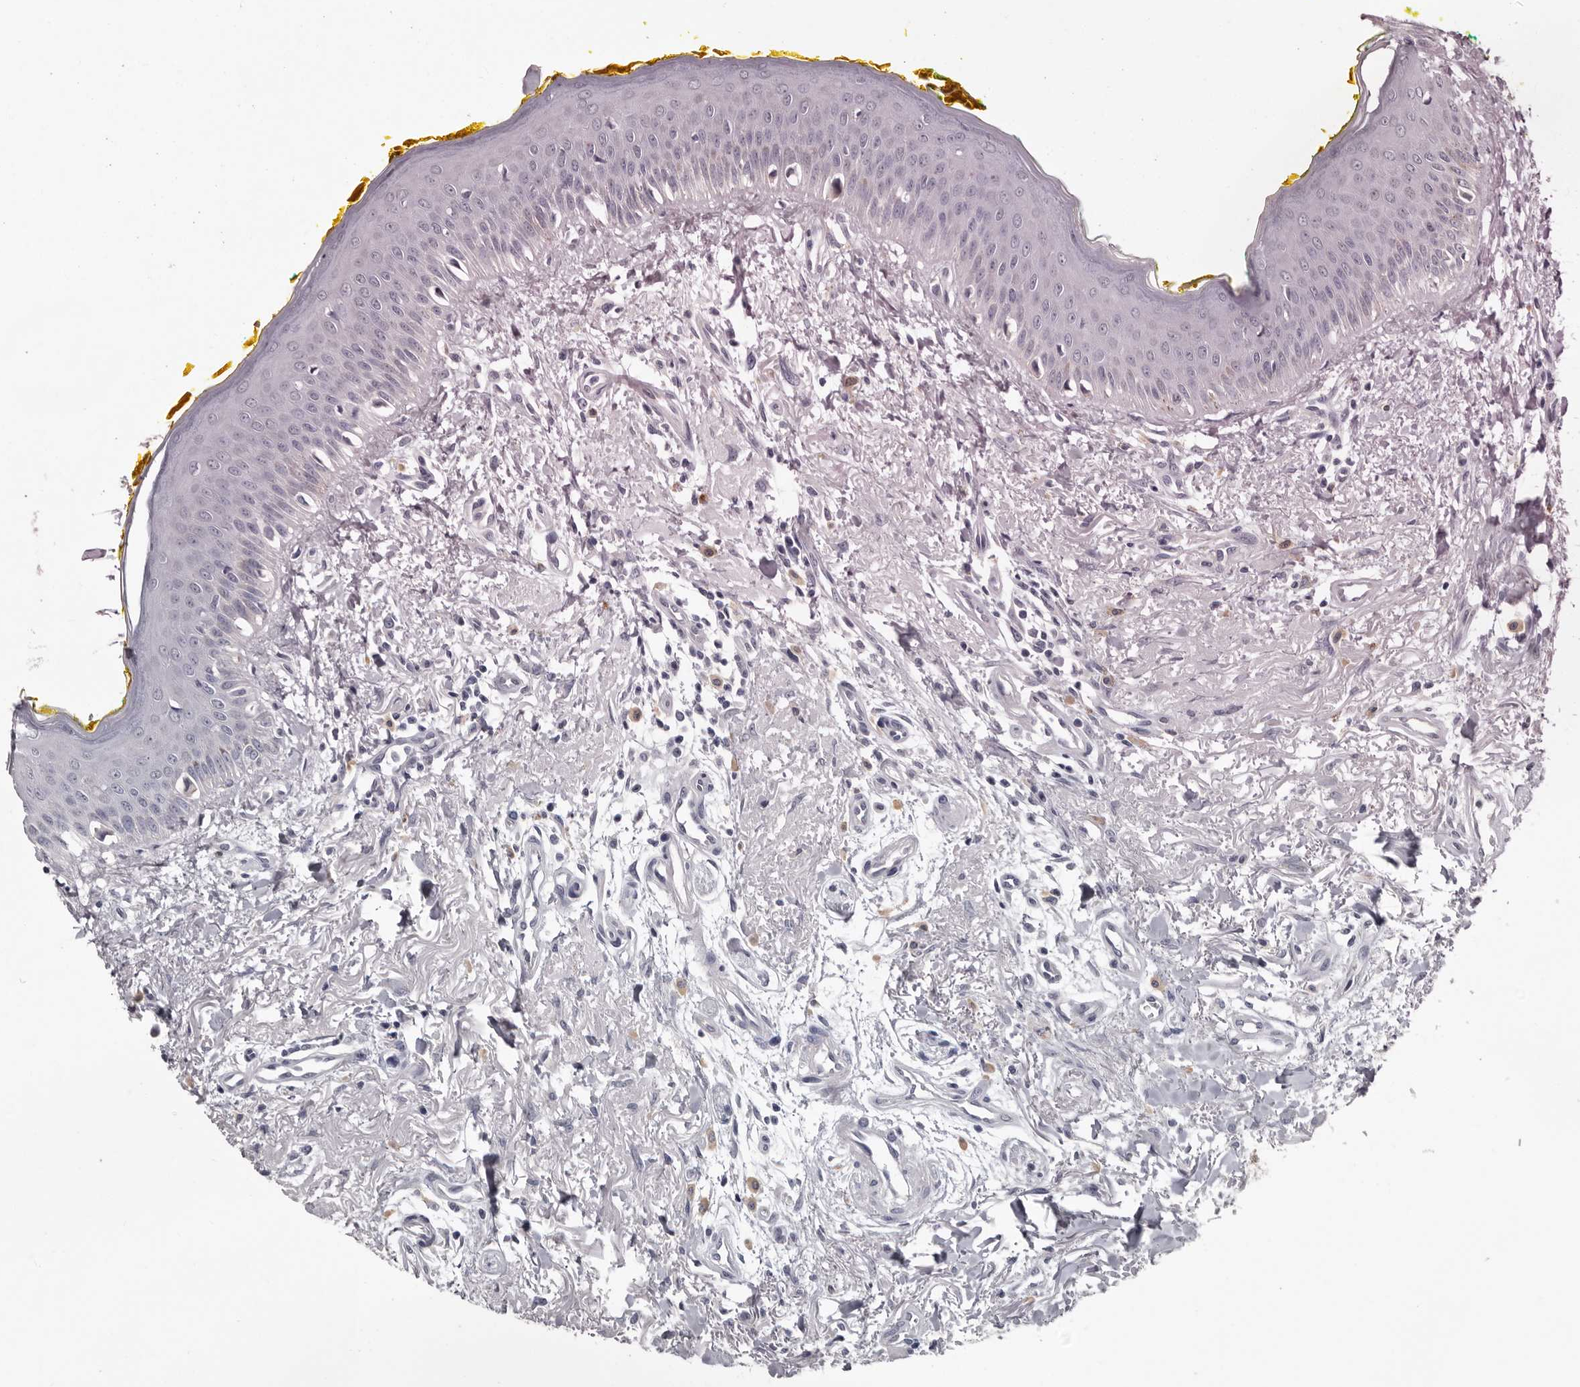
{"staining": {"intensity": "weak", "quantity": "<25%", "location": "cytoplasmic/membranous"}, "tissue": "oral mucosa", "cell_type": "Squamous epithelial cells", "image_type": "normal", "snomed": [{"axis": "morphology", "description": "Normal tissue, NOS"}, {"axis": "topography", "description": "Oral tissue"}], "caption": "Immunohistochemical staining of benign oral mucosa shows no significant staining in squamous epithelial cells.", "gene": "LPAR6", "patient": {"sex": "female", "age": 70}}